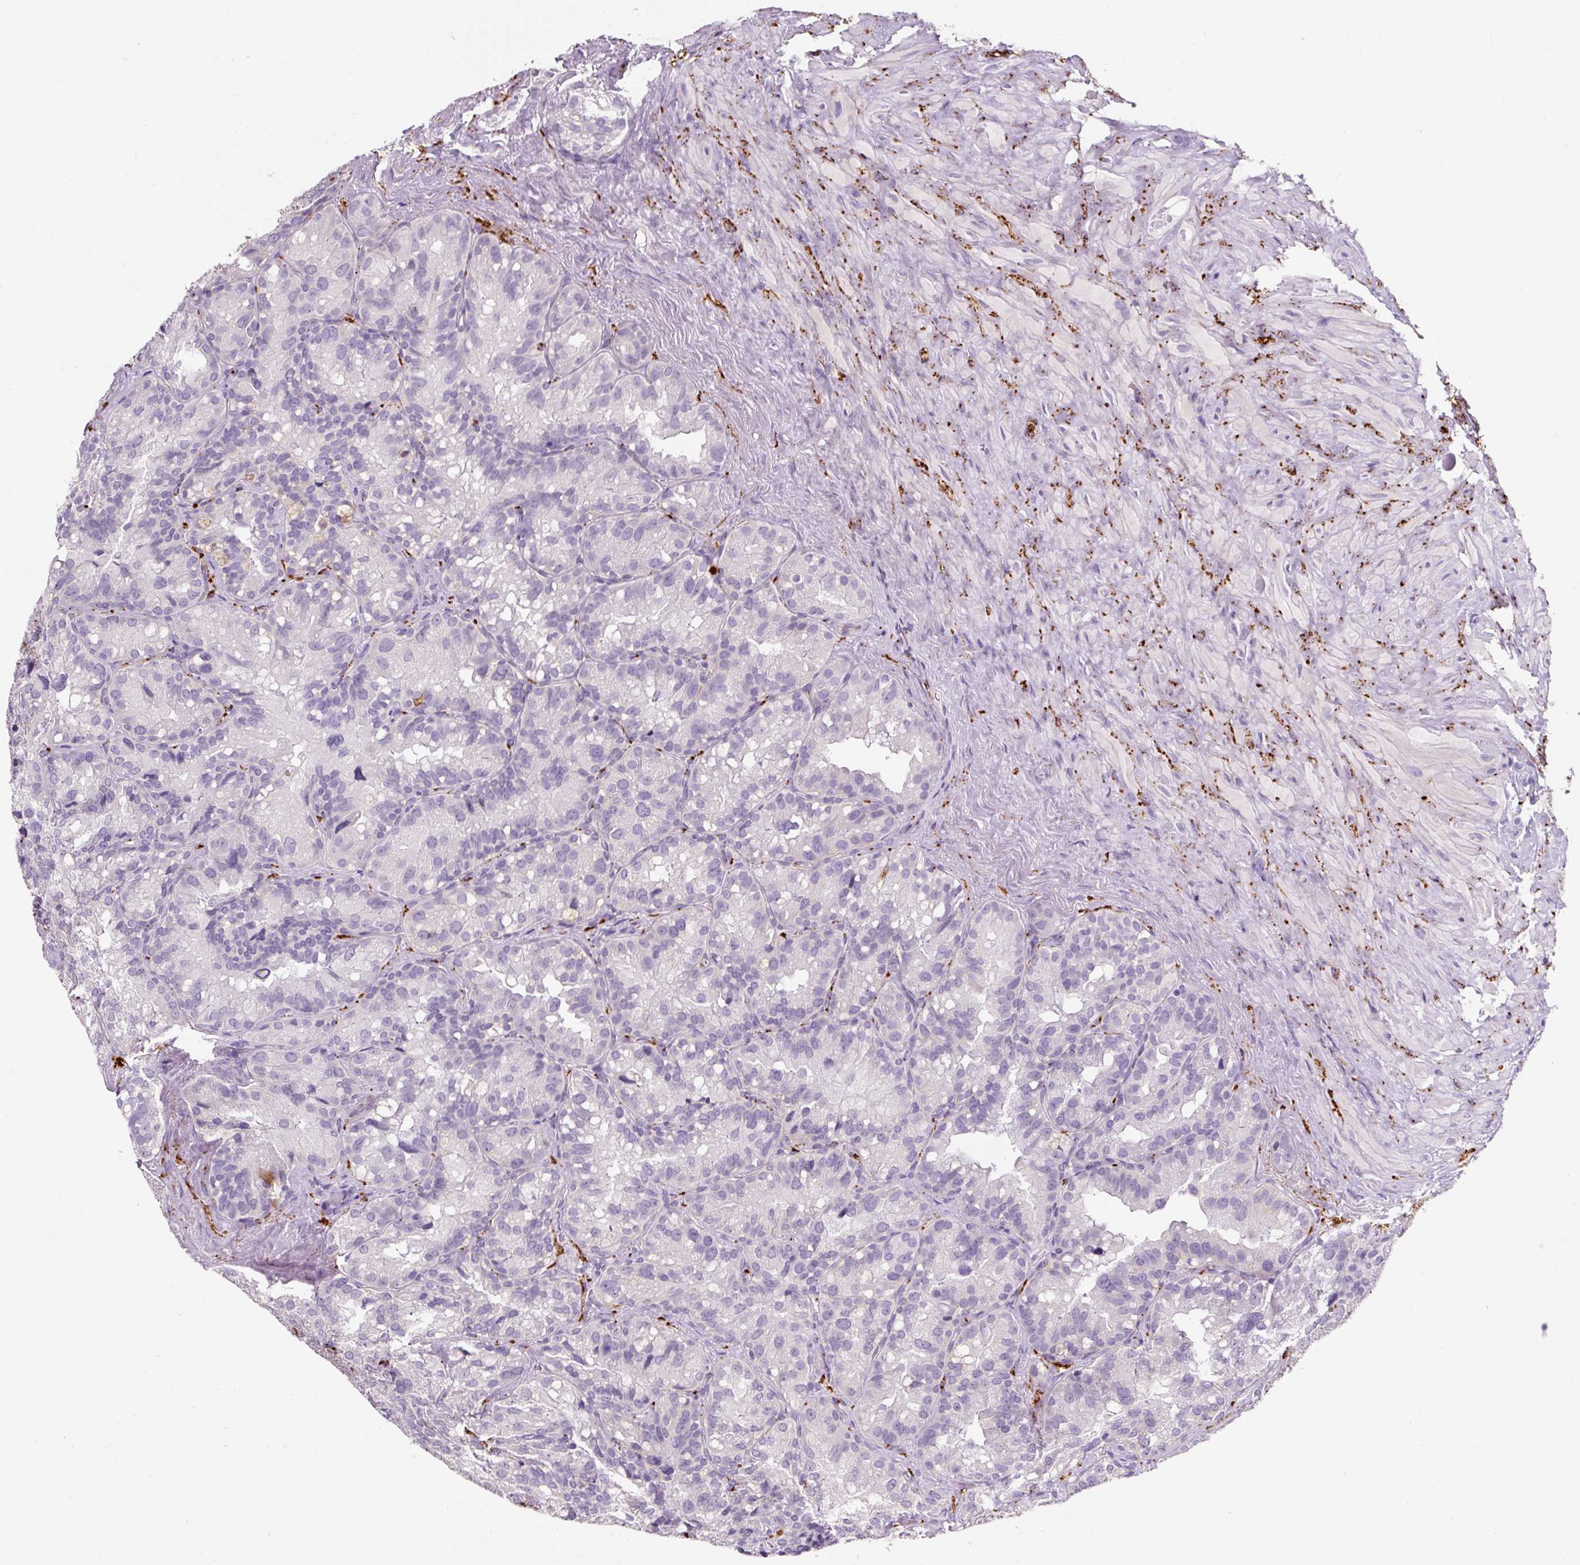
{"staining": {"intensity": "negative", "quantity": "none", "location": "none"}, "tissue": "seminal vesicle", "cell_type": "Glandular cells", "image_type": "normal", "snomed": [{"axis": "morphology", "description": "Normal tissue, NOS"}, {"axis": "topography", "description": "Seminal veicle"}], "caption": "This is an IHC image of normal seminal vesicle. There is no staining in glandular cells.", "gene": "SYP", "patient": {"sex": "male", "age": 69}}